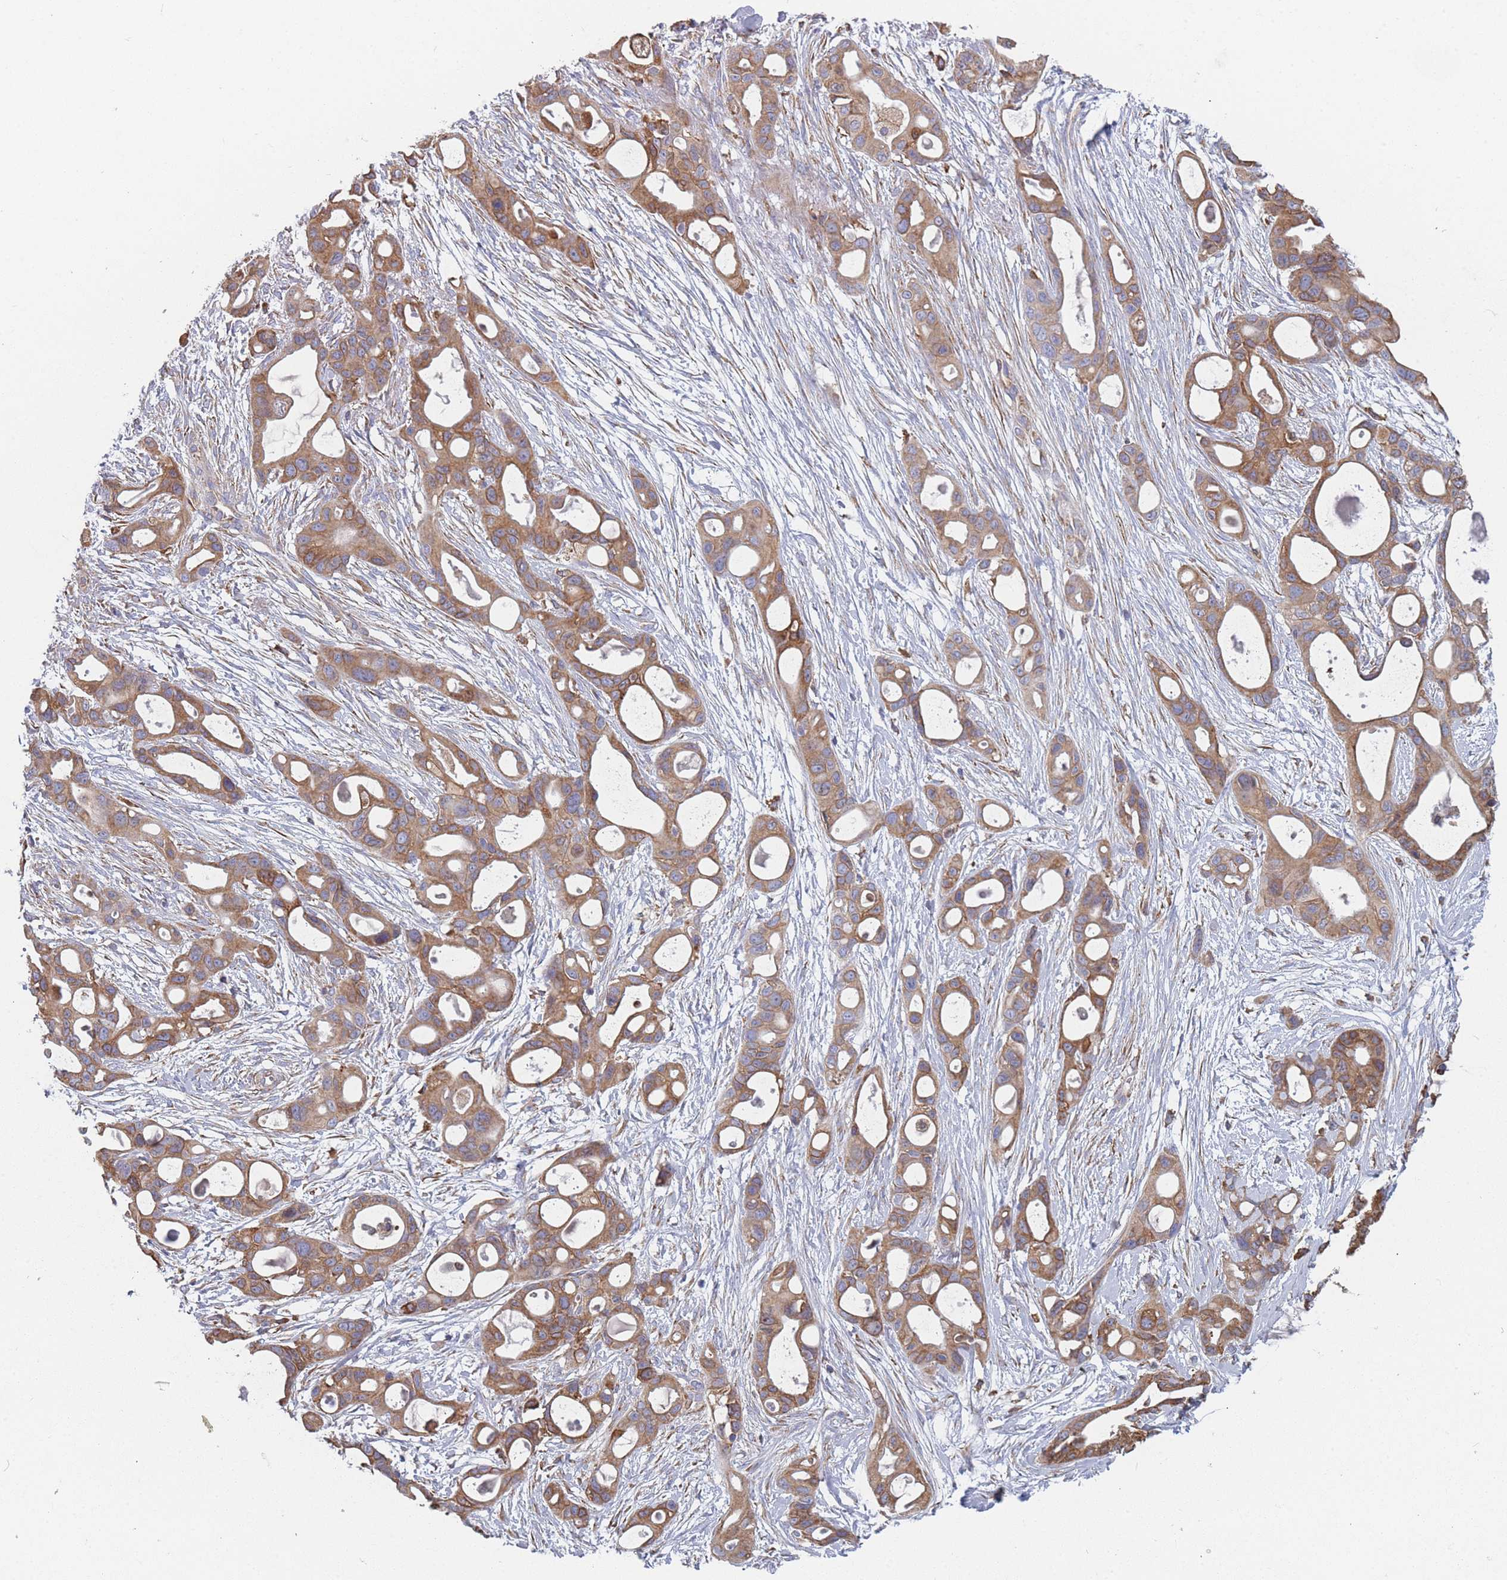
{"staining": {"intensity": "moderate", "quantity": ">75%", "location": "cytoplasmic/membranous"}, "tissue": "ovarian cancer", "cell_type": "Tumor cells", "image_type": "cancer", "snomed": [{"axis": "morphology", "description": "Cystadenocarcinoma, mucinous, NOS"}, {"axis": "topography", "description": "Ovary"}], "caption": "Immunohistochemistry of human mucinous cystadenocarcinoma (ovarian) shows medium levels of moderate cytoplasmic/membranous positivity in approximately >75% of tumor cells.", "gene": "OR7C2", "patient": {"sex": "female", "age": 70}}